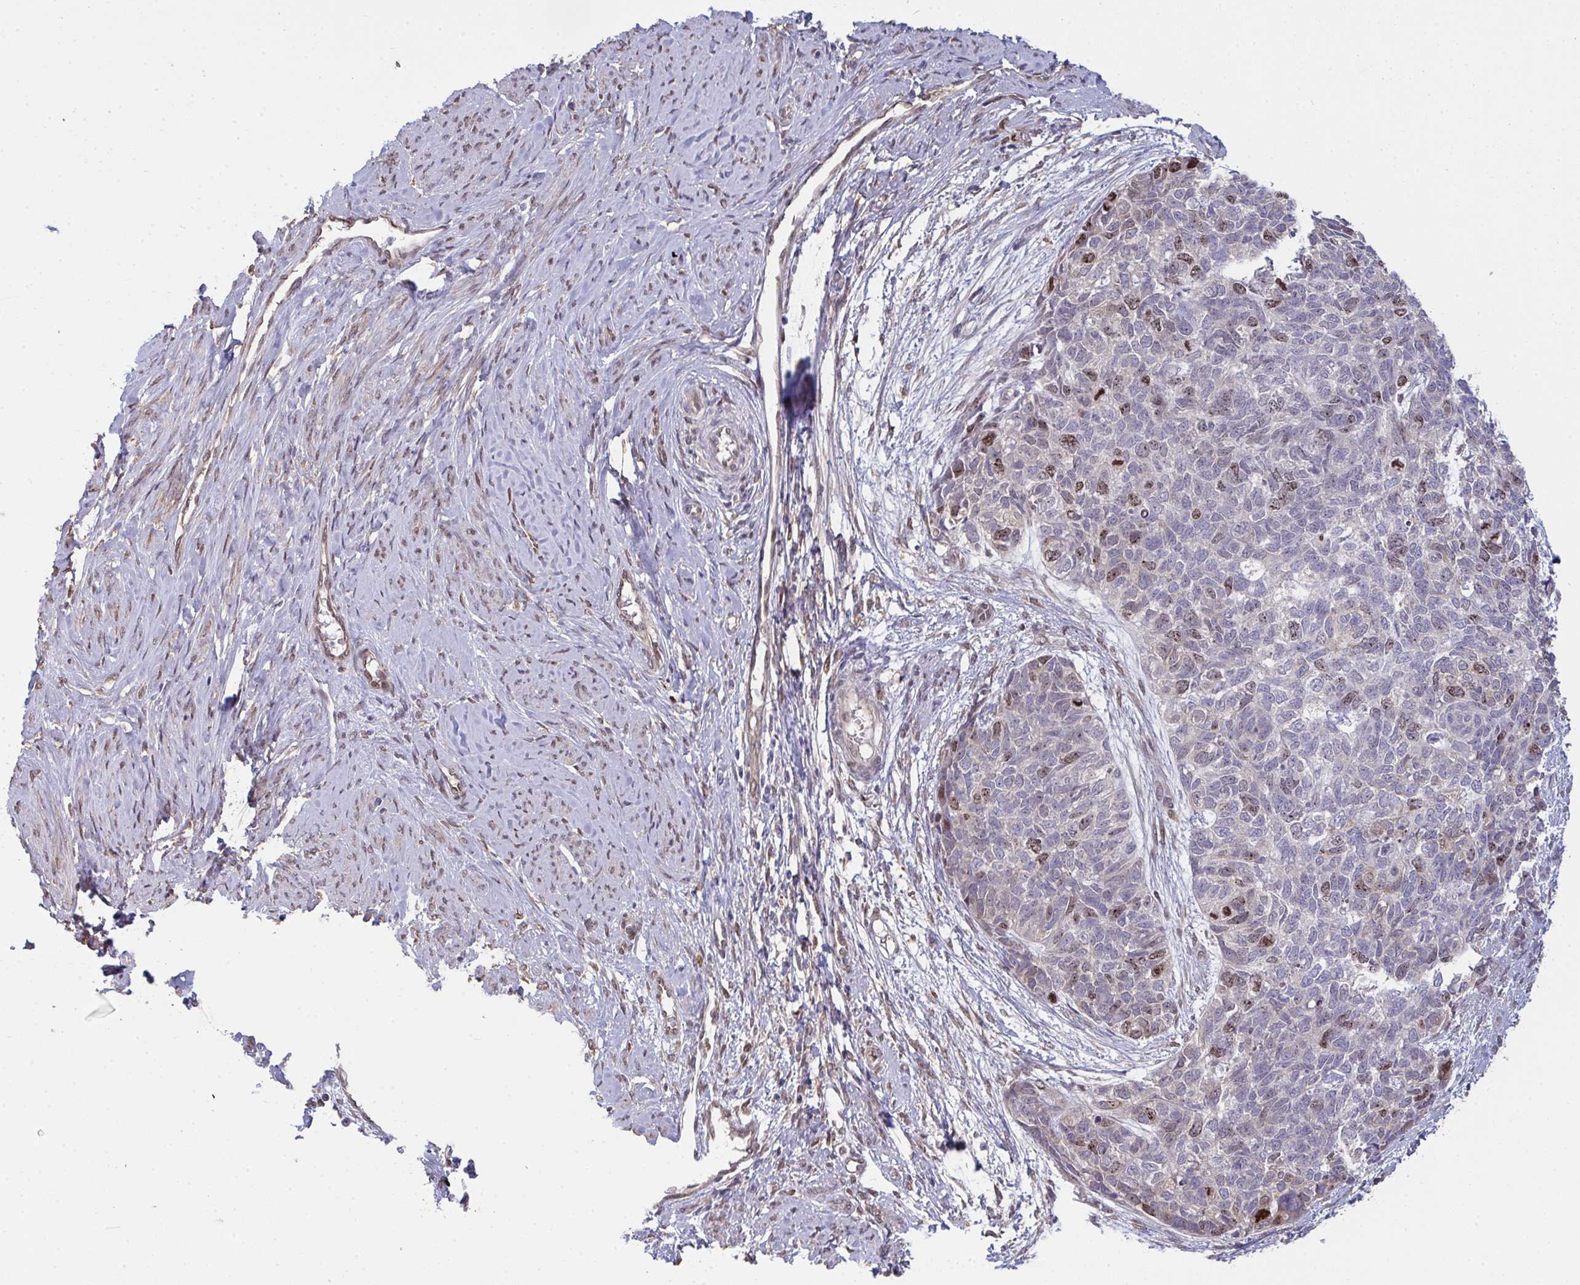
{"staining": {"intensity": "moderate", "quantity": "<25%", "location": "nuclear"}, "tissue": "cervical cancer", "cell_type": "Tumor cells", "image_type": "cancer", "snomed": [{"axis": "morphology", "description": "Squamous cell carcinoma, NOS"}, {"axis": "topography", "description": "Cervix"}], "caption": "Protein staining of cervical squamous cell carcinoma tissue demonstrates moderate nuclear expression in about <25% of tumor cells. (DAB = brown stain, brightfield microscopy at high magnification).", "gene": "SETD7", "patient": {"sex": "female", "age": 63}}